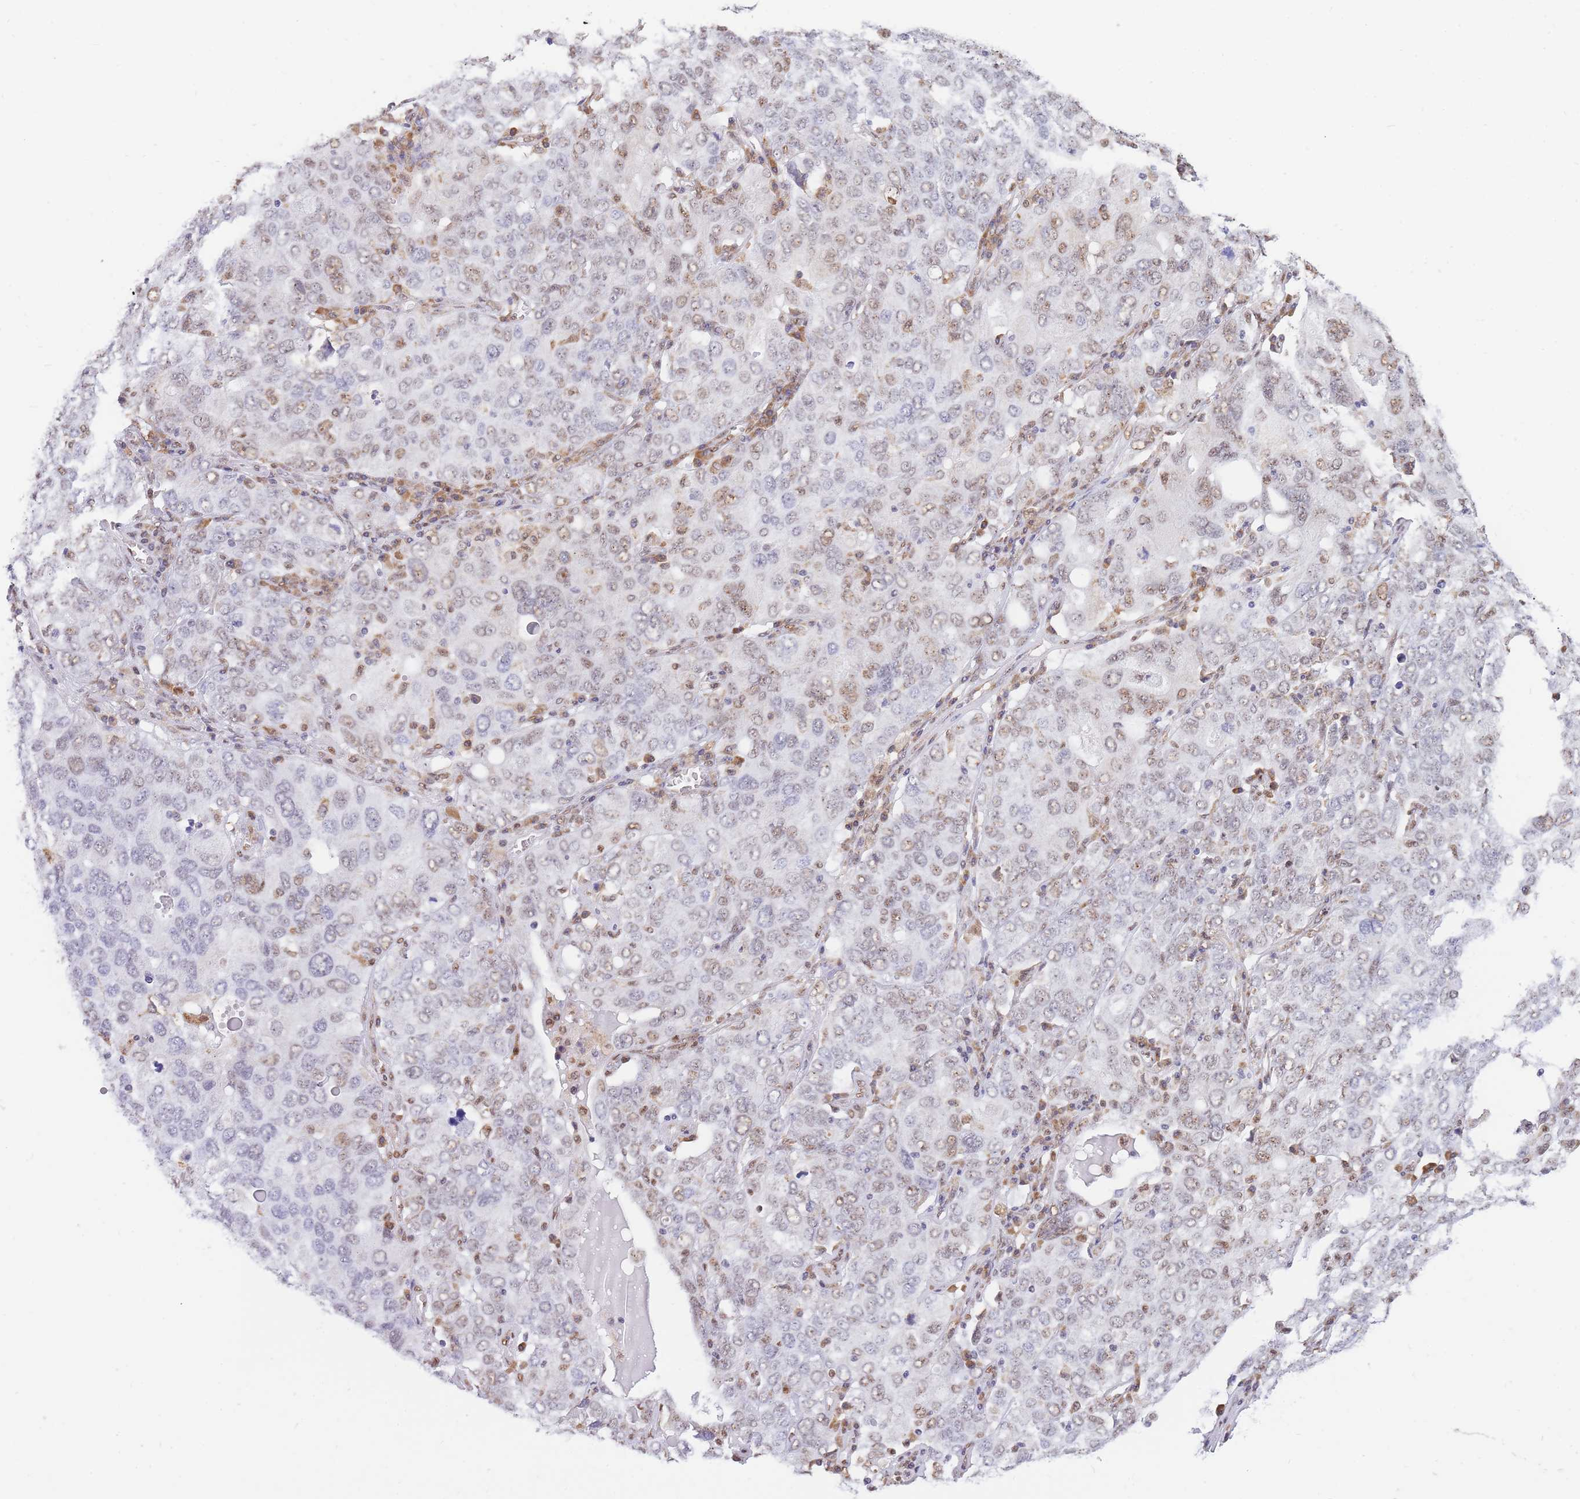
{"staining": {"intensity": "weak", "quantity": "25%-75%", "location": "nuclear"}, "tissue": "ovarian cancer", "cell_type": "Tumor cells", "image_type": "cancer", "snomed": [{"axis": "morphology", "description": "Carcinoma, endometroid"}, {"axis": "topography", "description": "Ovary"}], "caption": "A histopathology image showing weak nuclear staining in approximately 25%-75% of tumor cells in ovarian cancer (endometroid carcinoma), as visualized by brown immunohistochemical staining.", "gene": "FAM153A", "patient": {"sex": "female", "age": 62}}